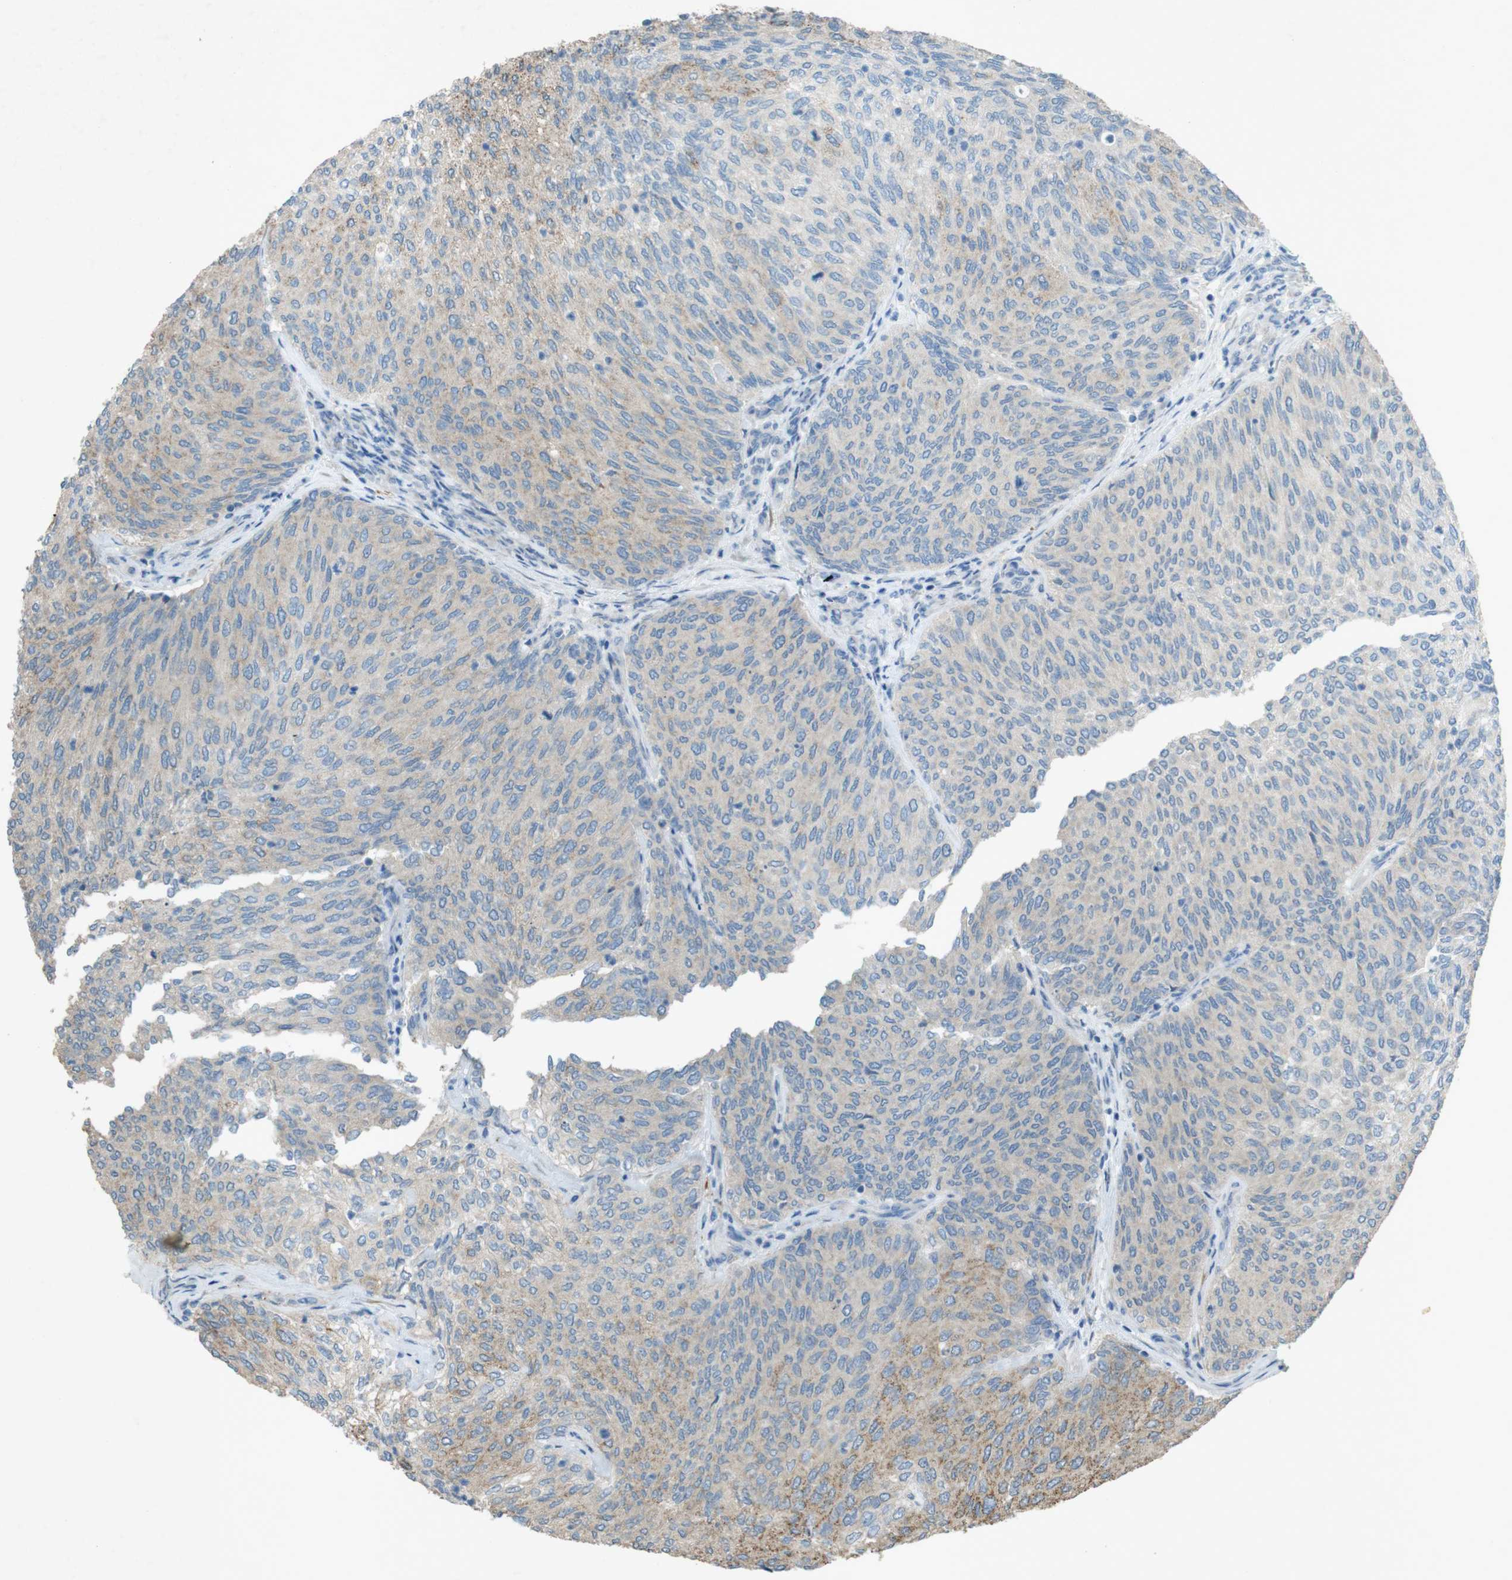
{"staining": {"intensity": "moderate", "quantity": "<25%", "location": "cytoplasmic/membranous"}, "tissue": "urothelial cancer", "cell_type": "Tumor cells", "image_type": "cancer", "snomed": [{"axis": "morphology", "description": "Urothelial carcinoma, Low grade"}, {"axis": "topography", "description": "Urinary bladder"}], "caption": "This is a histology image of IHC staining of urothelial cancer, which shows moderate positivity in the cytoplasmic/membranous of tumor cells.", "gene": "TMEM41B", "patient": {"sex": "female", "age": 79}}